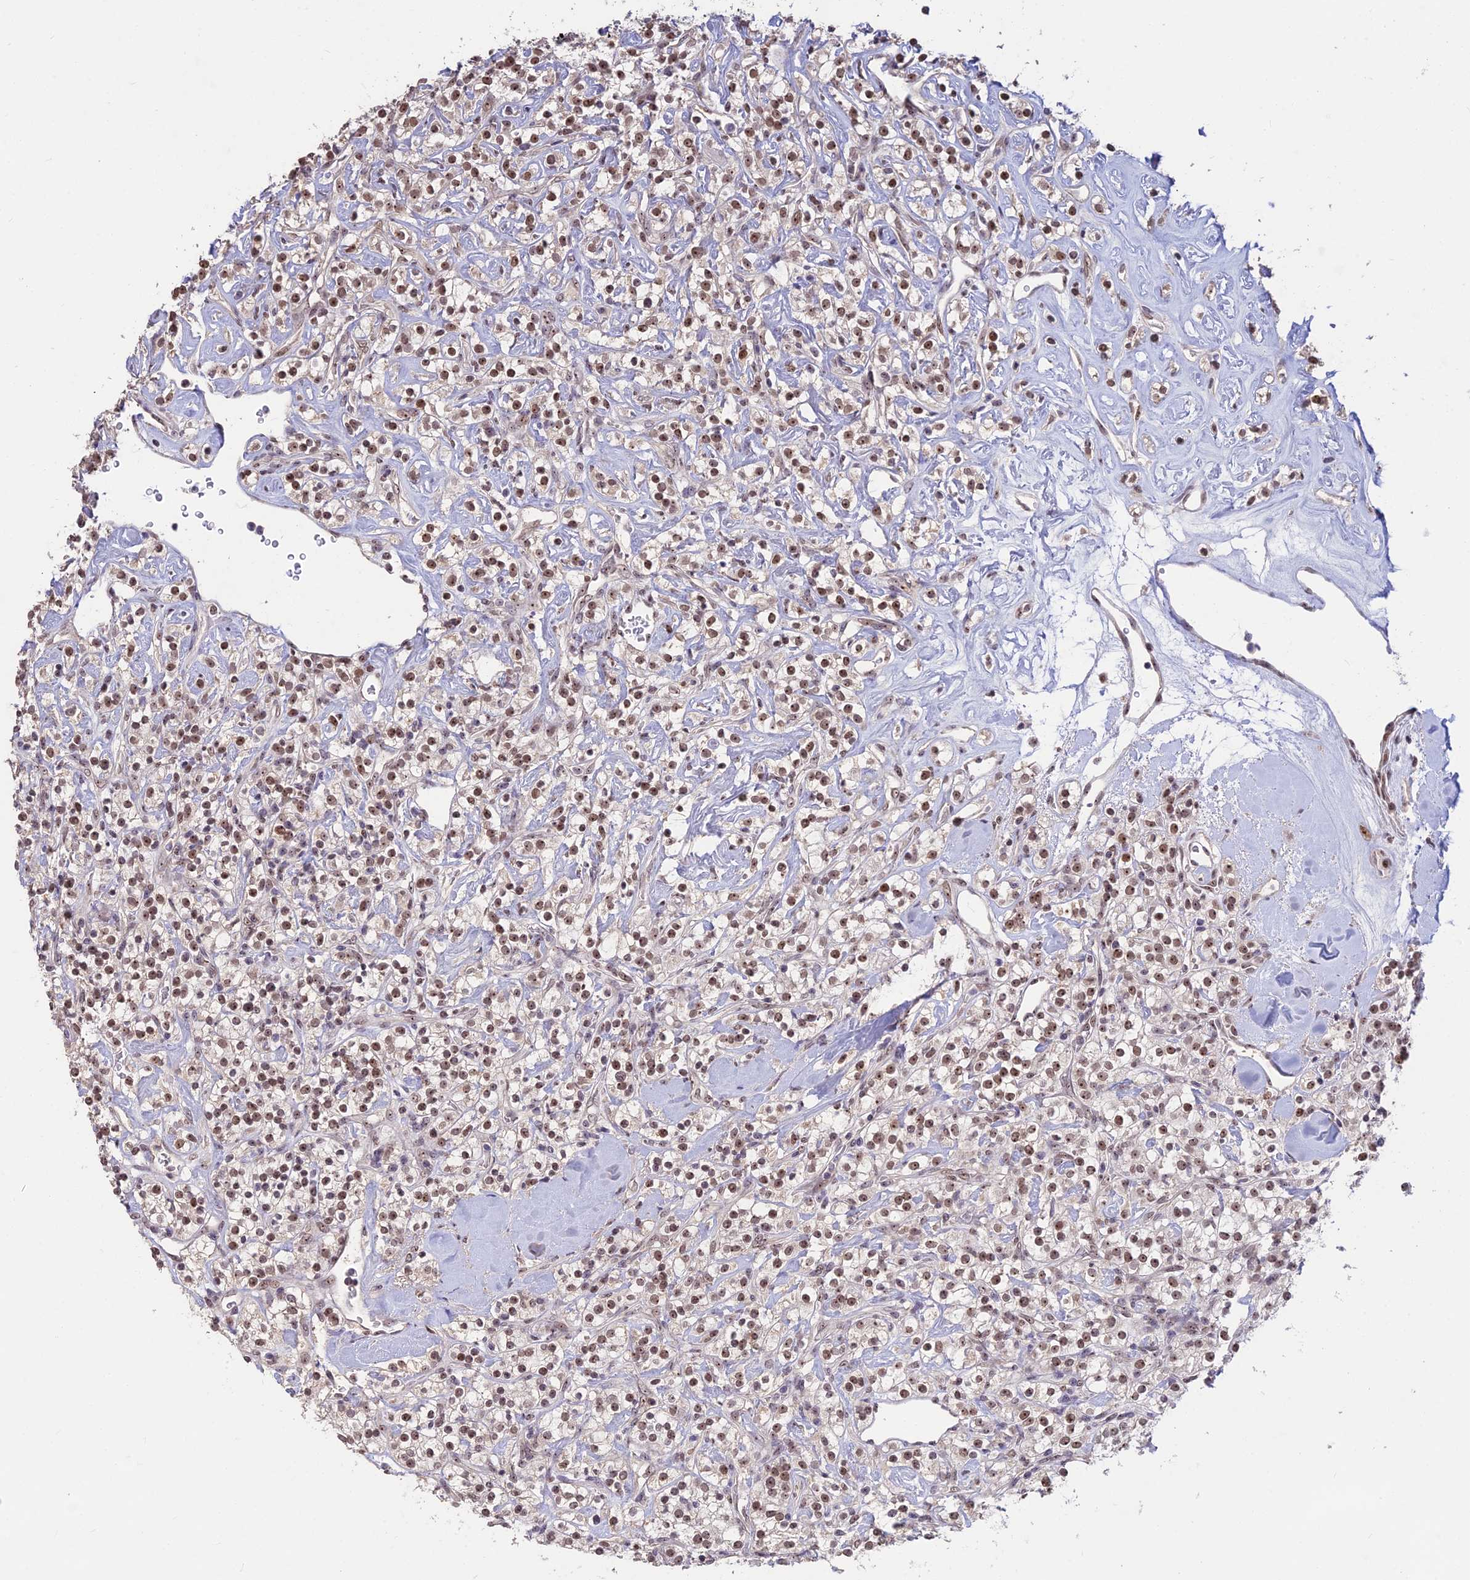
{"staining": {"intensity": "moderate", "quantity": ">75%", "location": "nuclear"}, "tissue": "renal cancer", "cell_type": "Tumor cells", "image_type": "cancer", "snomed": [{"axis": "morphology", "description": "Adenocarcinoma, NOS"}, {"axis": "topography", "description": "Kidney"}], "caption": "This micrograph displays immunohistochemistry staining of human renal cancer (adenocarcinoma), with medium moderate nuclear staining in about >75% of tumor cells.", "gene": "POLR1G", "patient": {"sex": "male", "age": 77}}